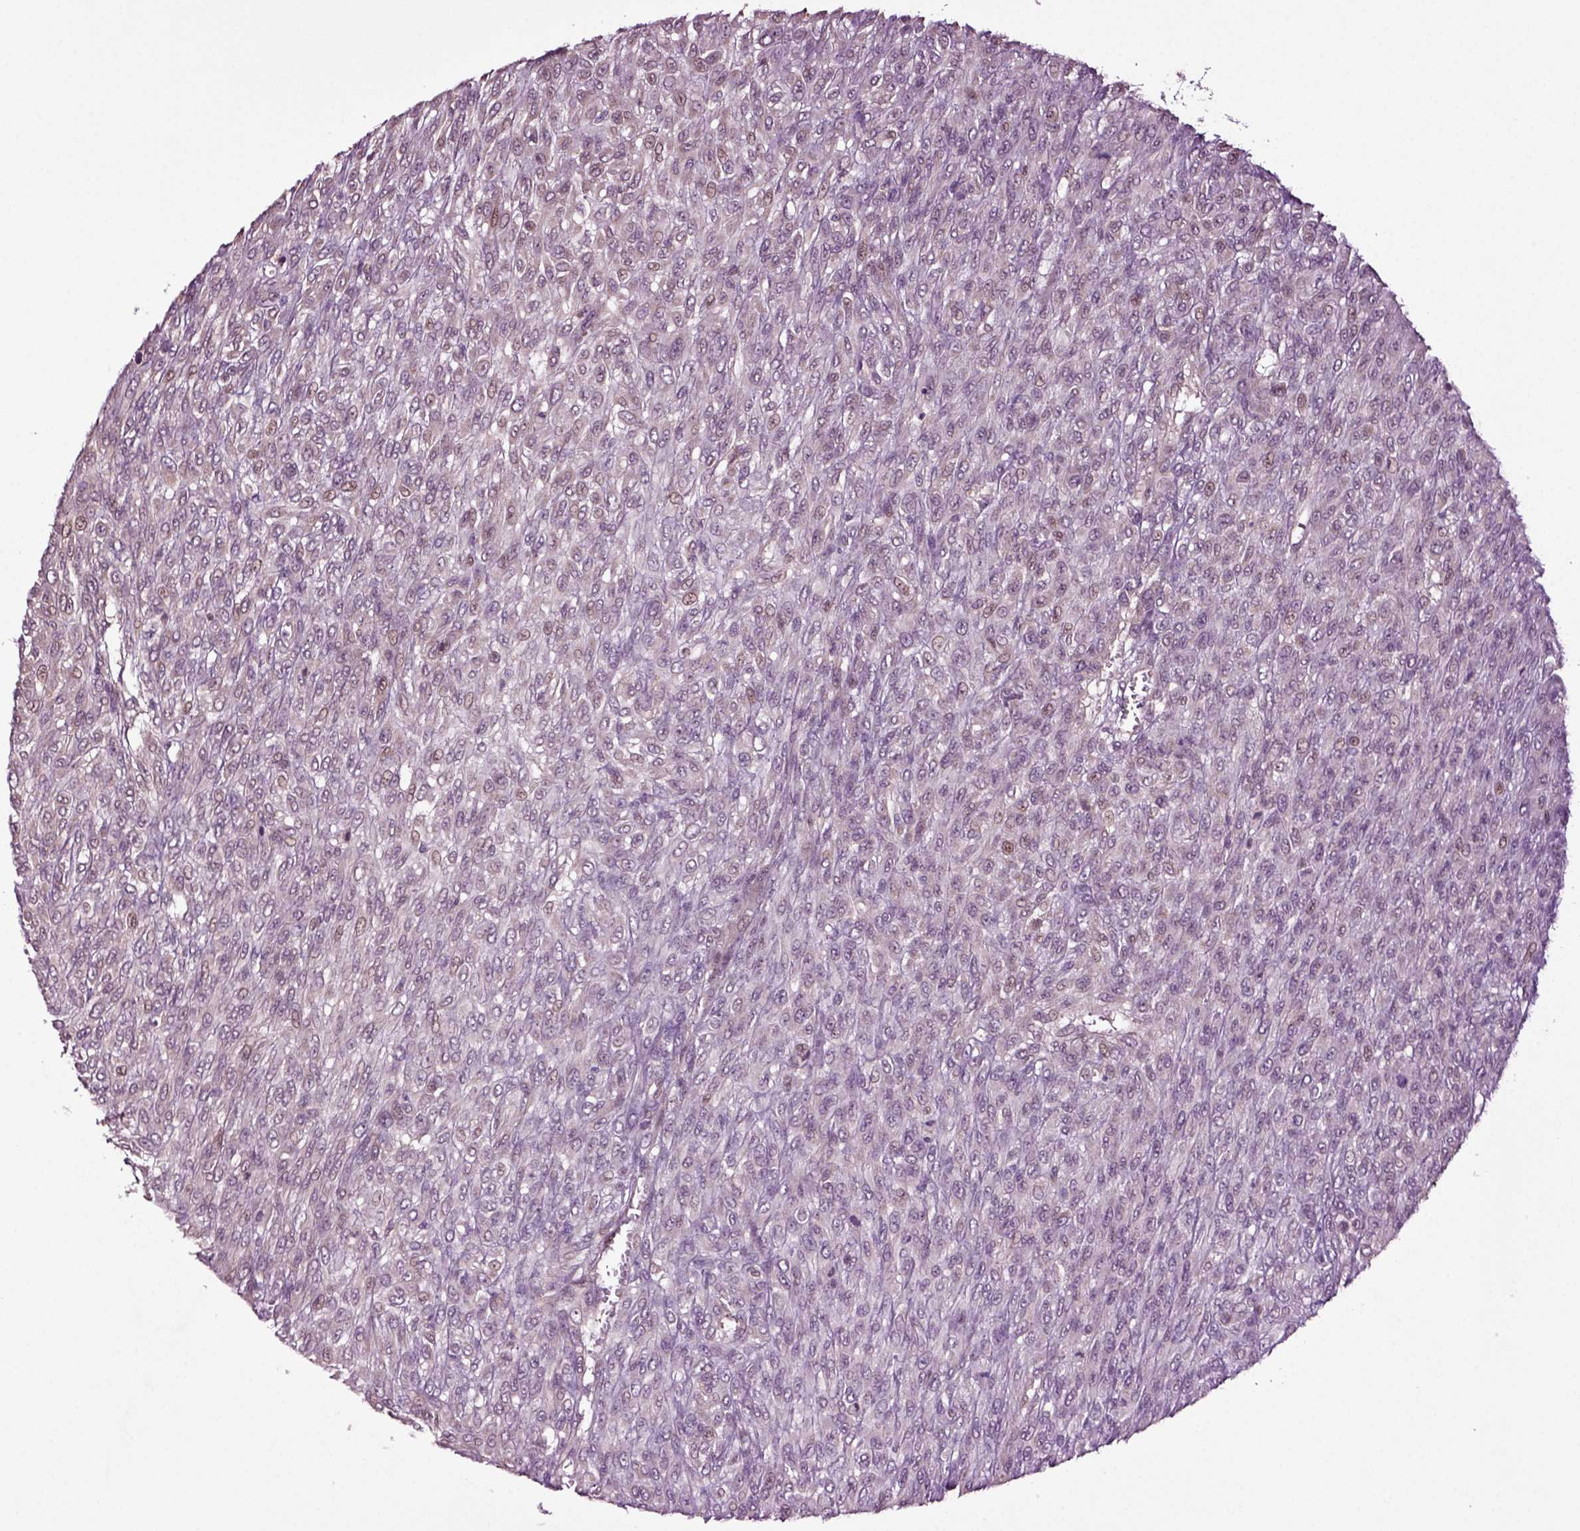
{"staining": {"intensity": "negative", "quantity": "none", "location": "none"}, "tissue": "renal cancer", "cell_type": "Tumor cells", "image_type": "cancer", "snomed": [{"axis": "morphology", "description": "Adenocarcinoma, NOS"}, {"axis": "topography", "description": "Kidney"}], "caption": "IHC micrograph of neoplastic tissue: human renal cancer (adenocarcinoma) stained with DAB (3,3'-diaminobenzidine) displays no significant protein staining in tumor cells.", "gene": "HAGHL", "patient": {"sex": "male", "age": 58}}